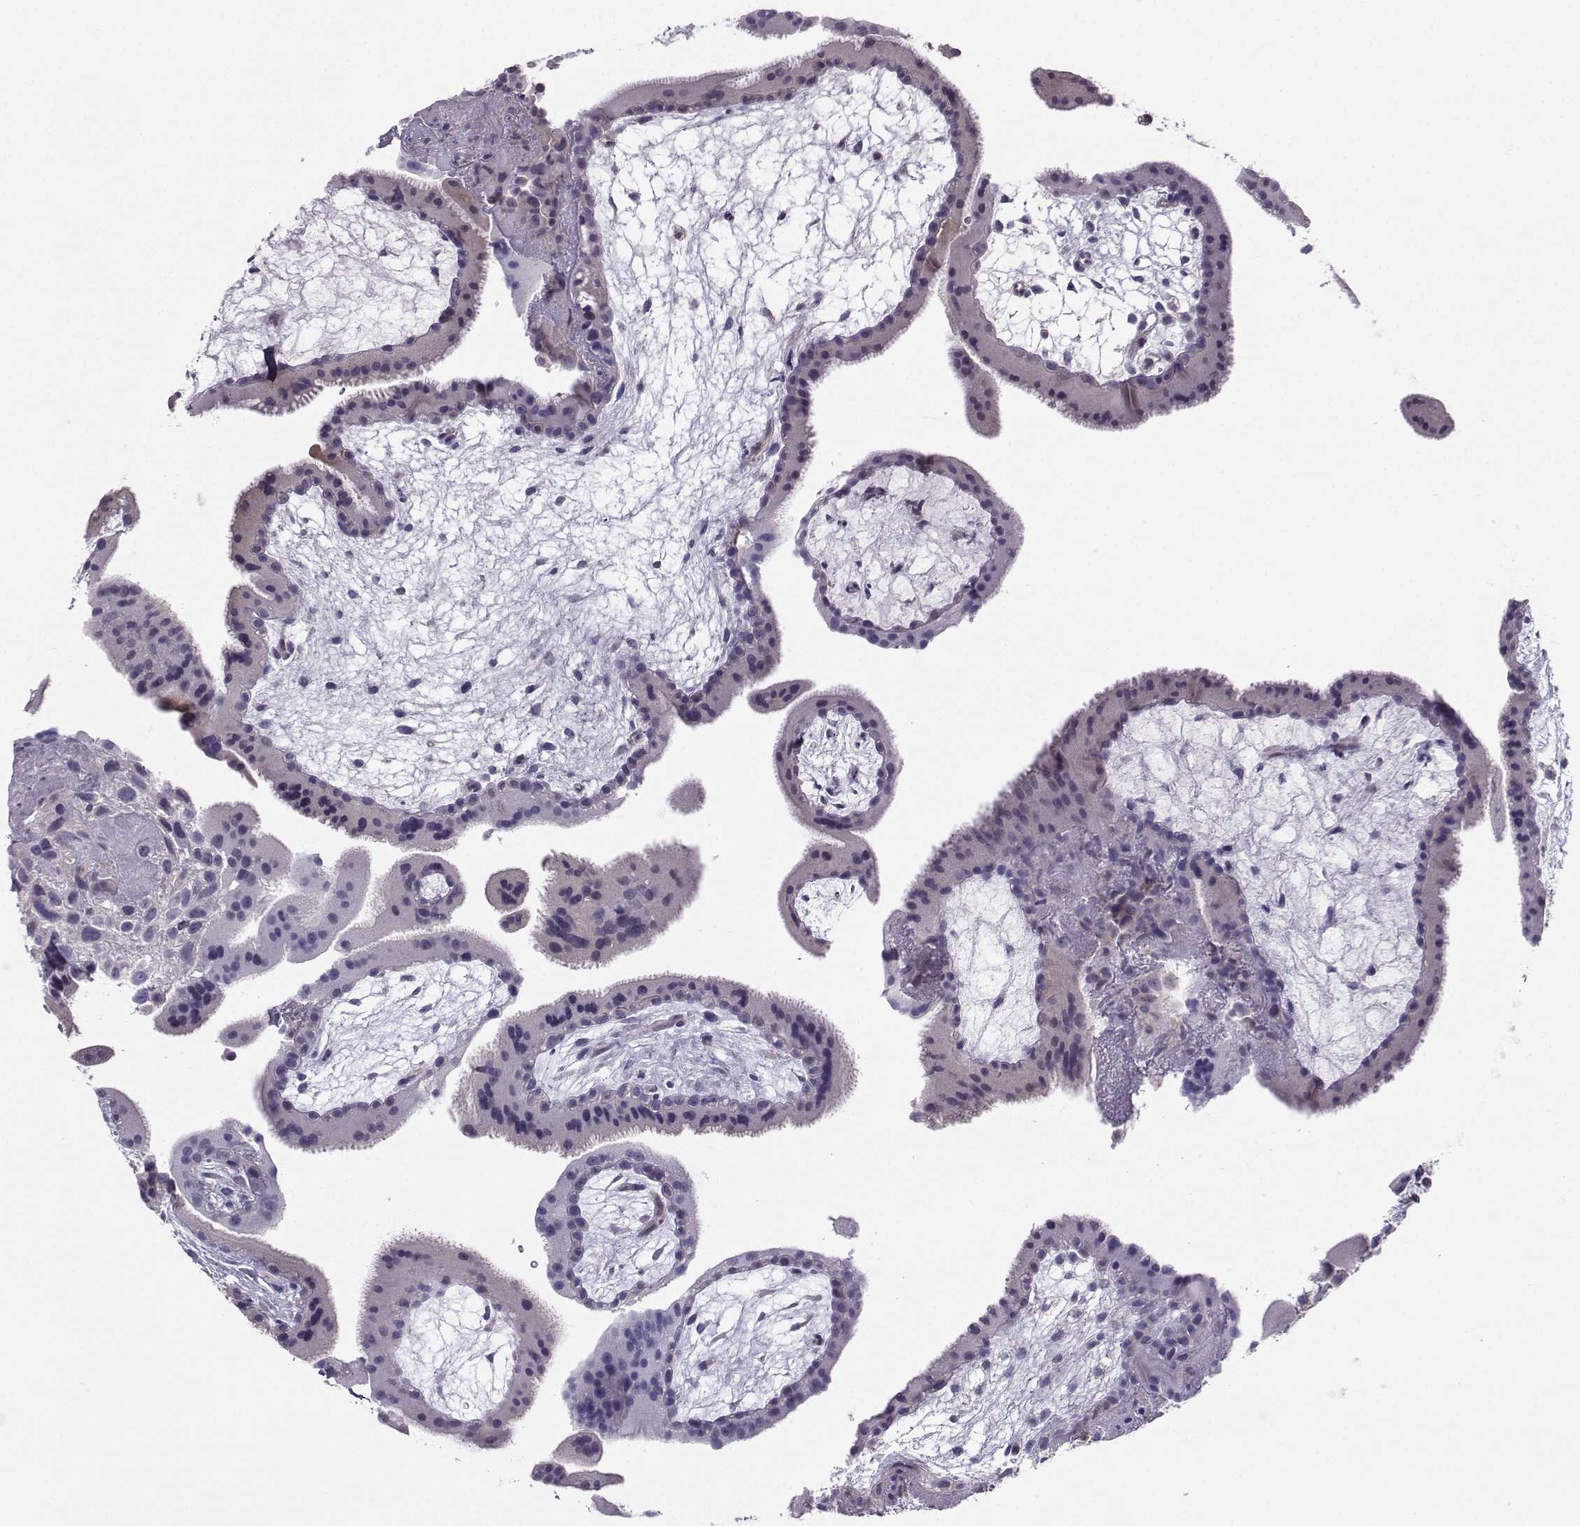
{"staining": {"intensity": "negative", "quantity": "none", "location": "none"}, "tissue": "placenta", "cell_type": "Decidual cells", "image_type": "normal", "snomed": [{"axis": "morphology", "description": "Normal tissue, NOS"}, {"axis": "topography", "description": "Placenta"}], "caption": "Micrograph shows no protein positivity in decidual cells of unremarkable placenta.", "gene": "PGK1", "patient": {"sex": "female", "age": 19}}